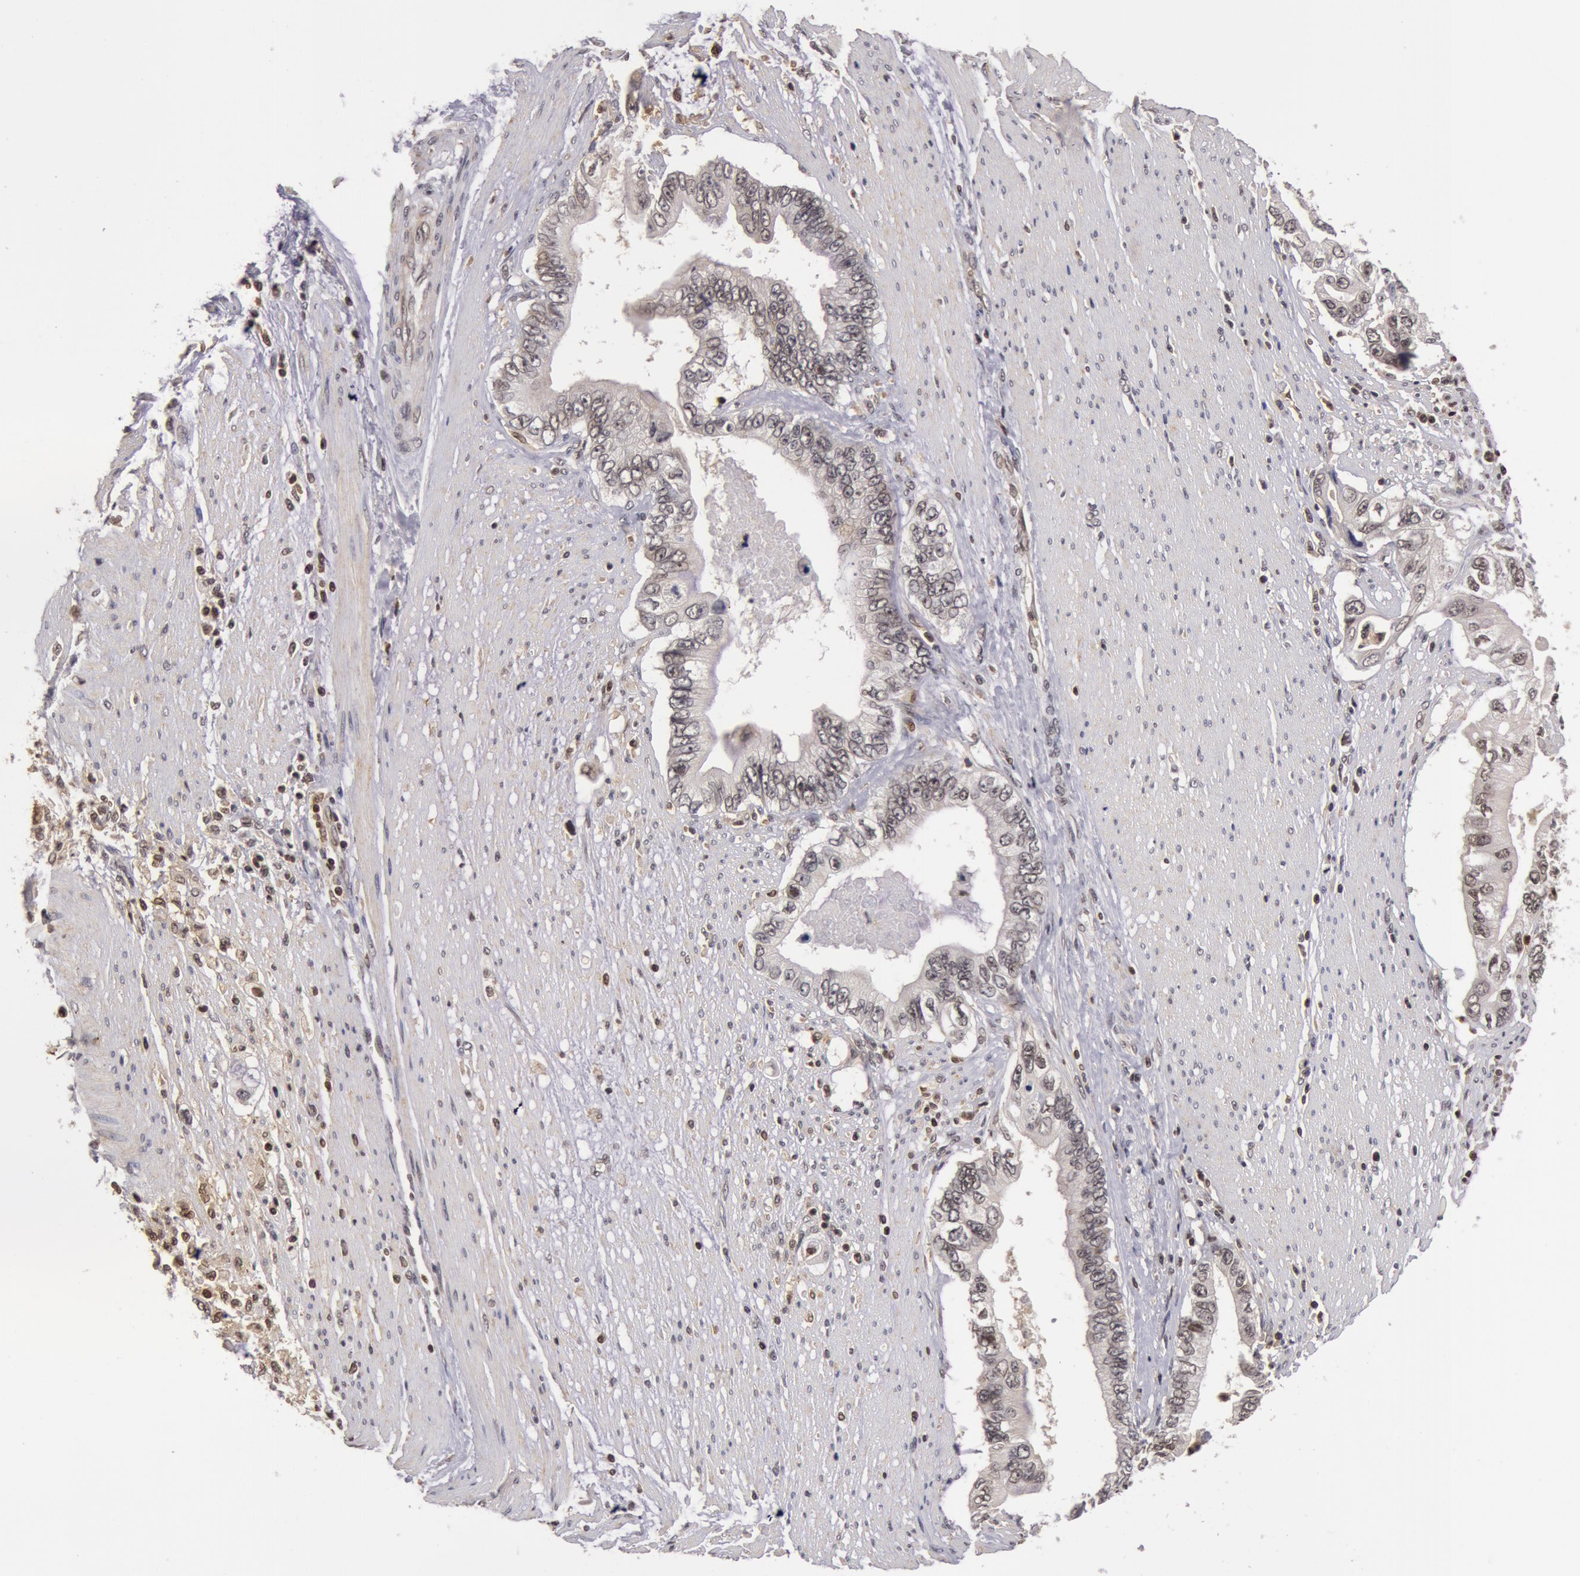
{"staining": {"intensity": "weak", "quantity": "<25%", "location": "nuclear"}, "tissue": "pancreatic cancer", "cell_type": "Tumor cells", "image_type": "cancer", "snomed": [{"axis": "morphology", "description": "Adenocarcinoma, NOS"}, {"axis": "topography", "description": "Pancreas"}, {"axis": "topography", "description": "Stomach, upper"}], "caption": "Immunohistochemical staining of pancreatic cancer (adenocarcinoma) exhibits no significant positivity in tumor cells.", "gene": "ZNF350", "patient": {"sex": "male", "age": 77}}